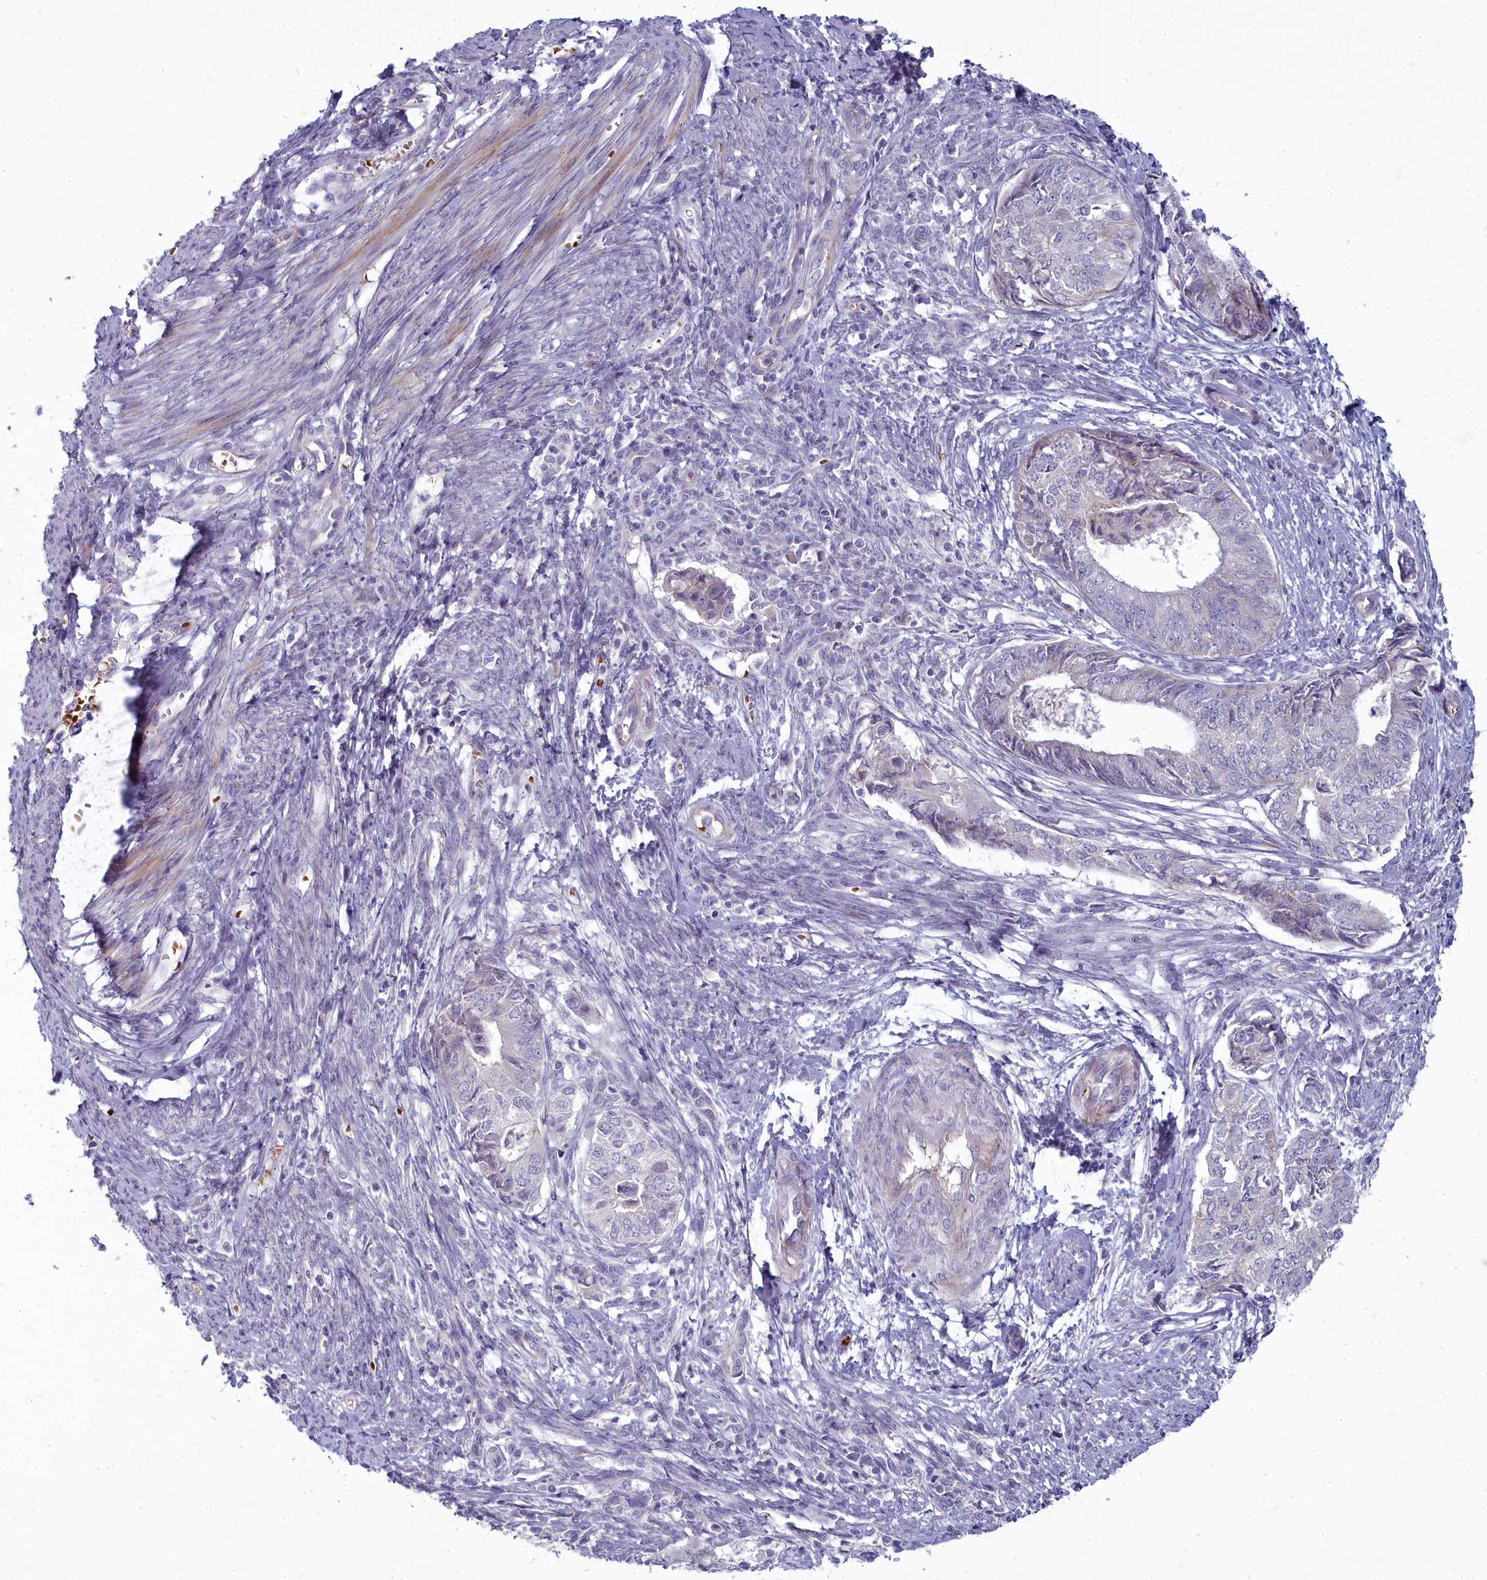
{"staining": {"intensity": "negative", "quantity": "none", "location": "none"}, "tissue": "endometrial cancer", "cell_type": "Tumor cells", "image_type": "cancer", "snomed": [{"axis": "morphology", "description": "Adenocarcinoma, NOS"}, {"axis": "topography", "description": "Endometrium"}], "caption": "Immunohistochemistry of endometrial cancer exhibits no staining in tumor cells. (Immunohistochemistry (ihc), brightfield microscopy, high magnification).", "gene": "ARL15", "patient": {"sex": "female", "age": 62}}